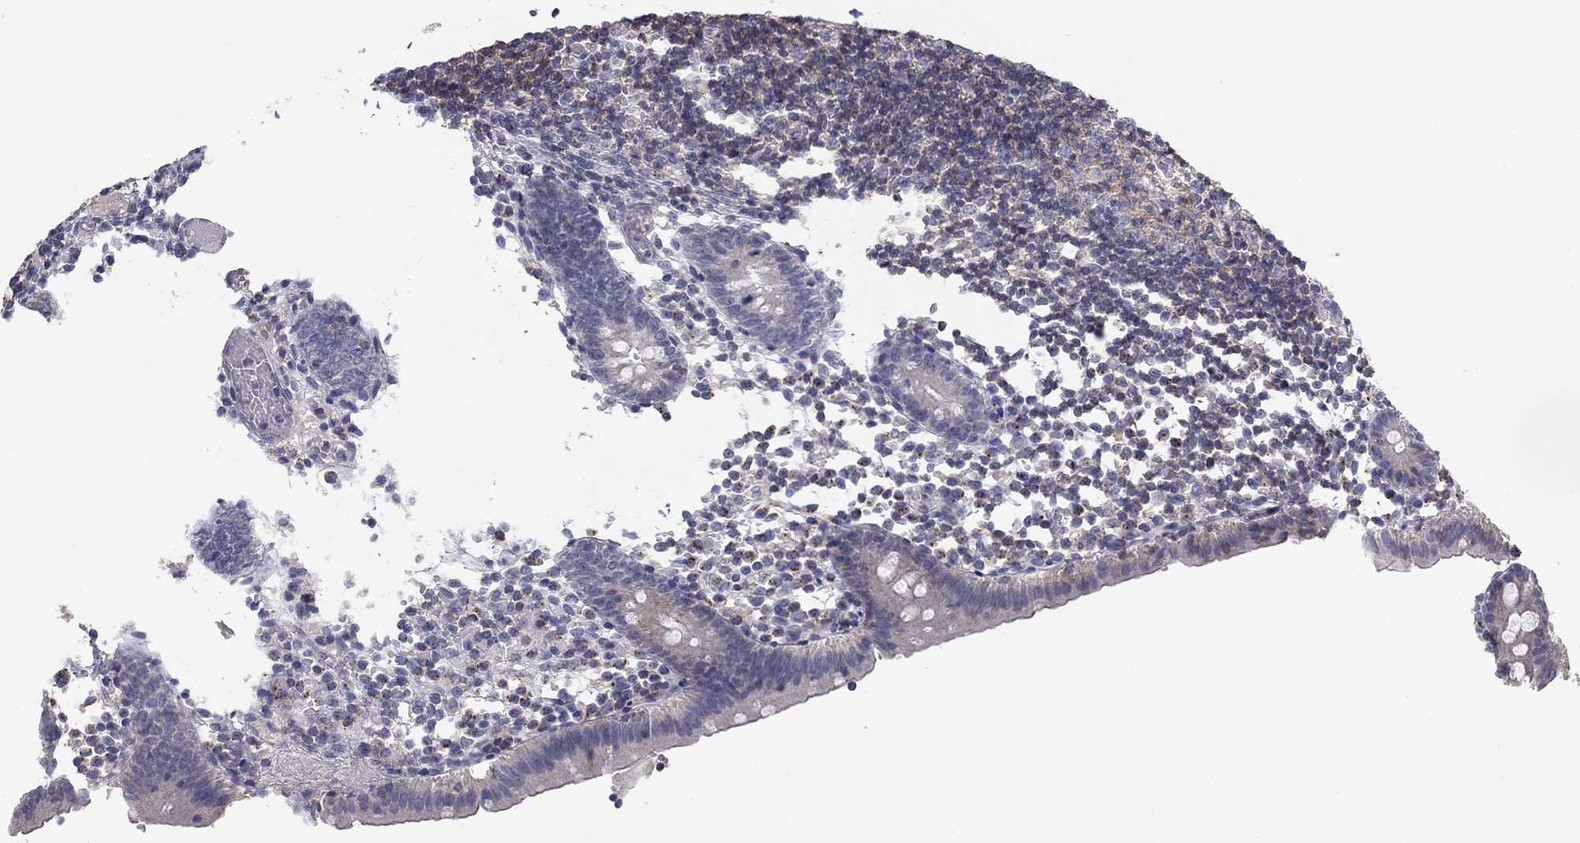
{"staining": {"intensity": "negative", "quantity": "none", "location": "none"}, "tissue": "appendix", "cell_type": "Glandular cells", "image_type": "normal", "snomed": [{"axis": "morphology", "description": "Normal tissue, NOS"}, {"axis": "topography", "description": "Appendix"}], "caption": "High power microscopy image of an immunohistochemistry (IHC) micrograph of normal appendix, revealing no significant expression in glandular cells. (Brightfield microscopy of DAB immunohistochemistry (IHC) at high magnification).", "gene": "SEPTIN3", "patient": {"sex": "female", "age": 40}}